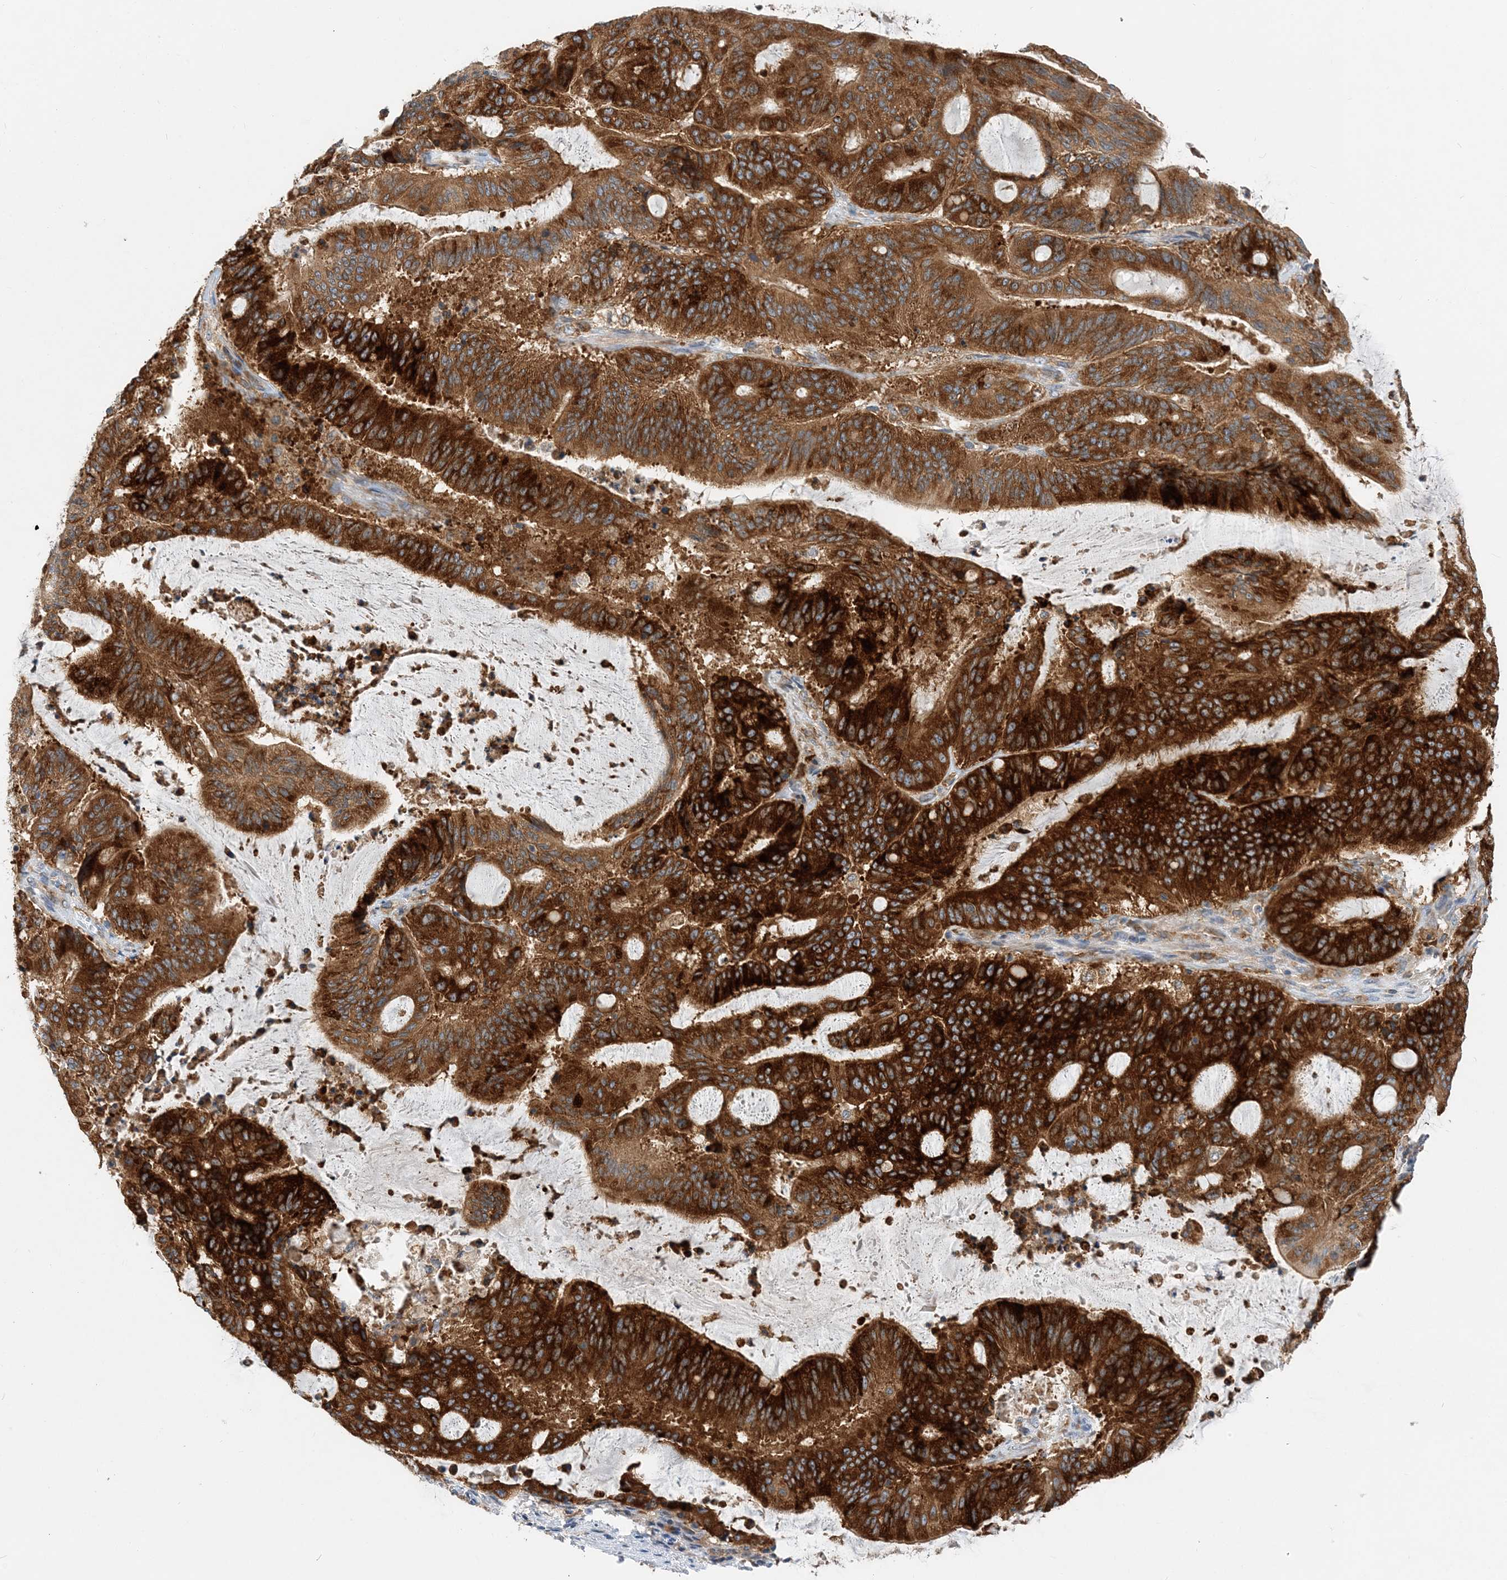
{"staining": {"intensity": "strong", "quantity": ">75%", "location": "cytoplasmic/membranous"}, "tissue": "liver cancer", "cell_type": "Tumor cells", "image_type": "cancer", "snomed": [{"axis": "morphology", "description": "Normal tissue, NOS"}, {"axis": "morphology", "description": "Cholangiocarcinoma"}, {"axis": "topography", "description": "Liver"}, {"axis": "topography", "description": "Peripheral nerve tissue"}], "caption": "Immunohistochemistry of liver cancer (cholangiocarcinoma) demonstrates high levels of strong cytoplasmic/membranous staining in about >75% of tumor cells.", "gene": "LARP4B", "patient": {"sex": "female", "age": 73}}